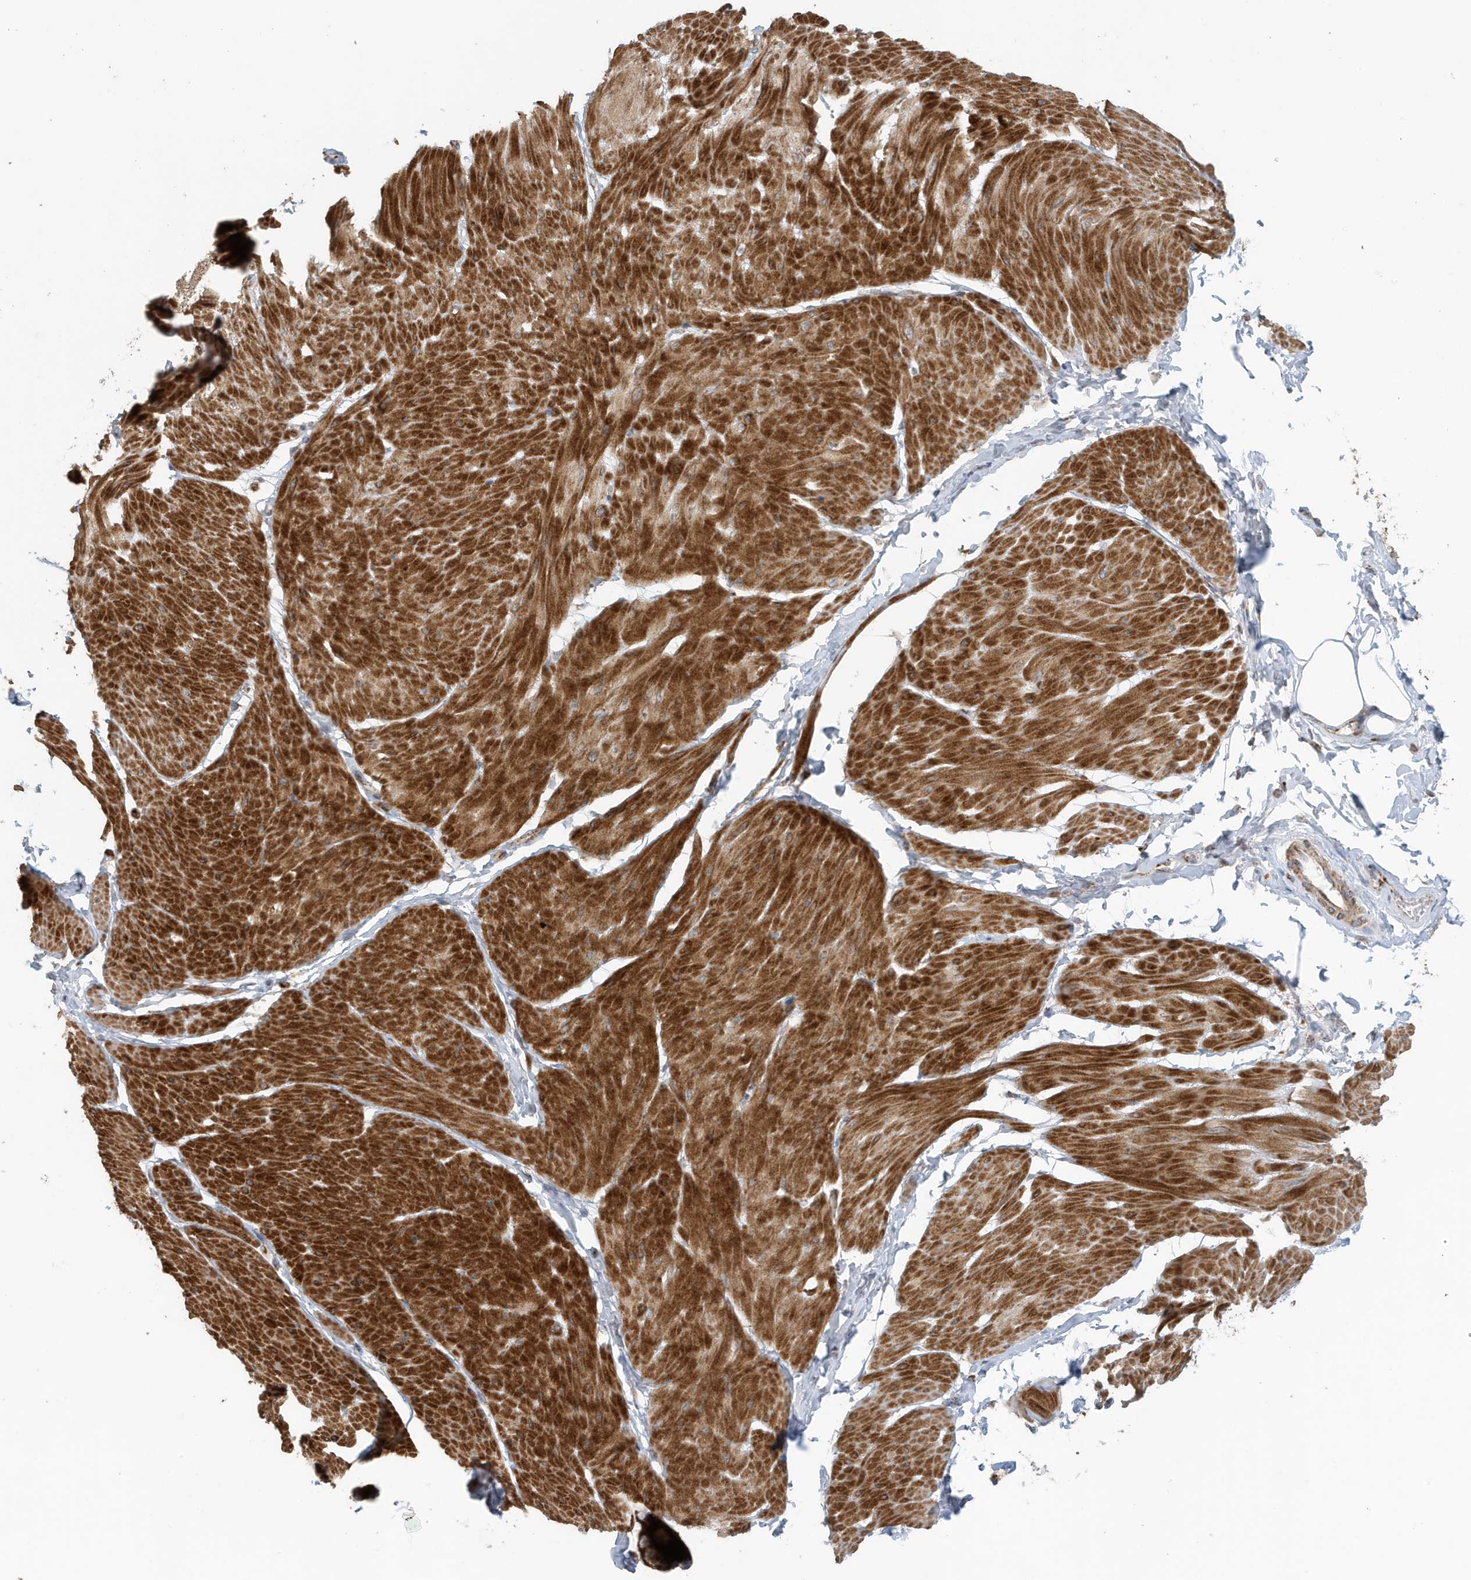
{"staining": {"intensity": "strong", "quantity": ">75%", "location": "cytoplasmic/membranous"}, "tissue": "smooth muscle", "cell_type": "Smooth muscle cells", "image_type": "normal", "snomed": [{"axis": "morphology", "description": "Urothelial carcinoma, High grade"}, {"axis": "topography", "description": "Urinary bladder"}], "caption": "This micrograph demonstrates IHC staining of unremarkable smooth muscle, with high strong cytoplasmic/membranous staining in about >75% of smooth muscle cells.", "gene": "MAN1A1", "patient": {"sex": "male", "age": 46}}